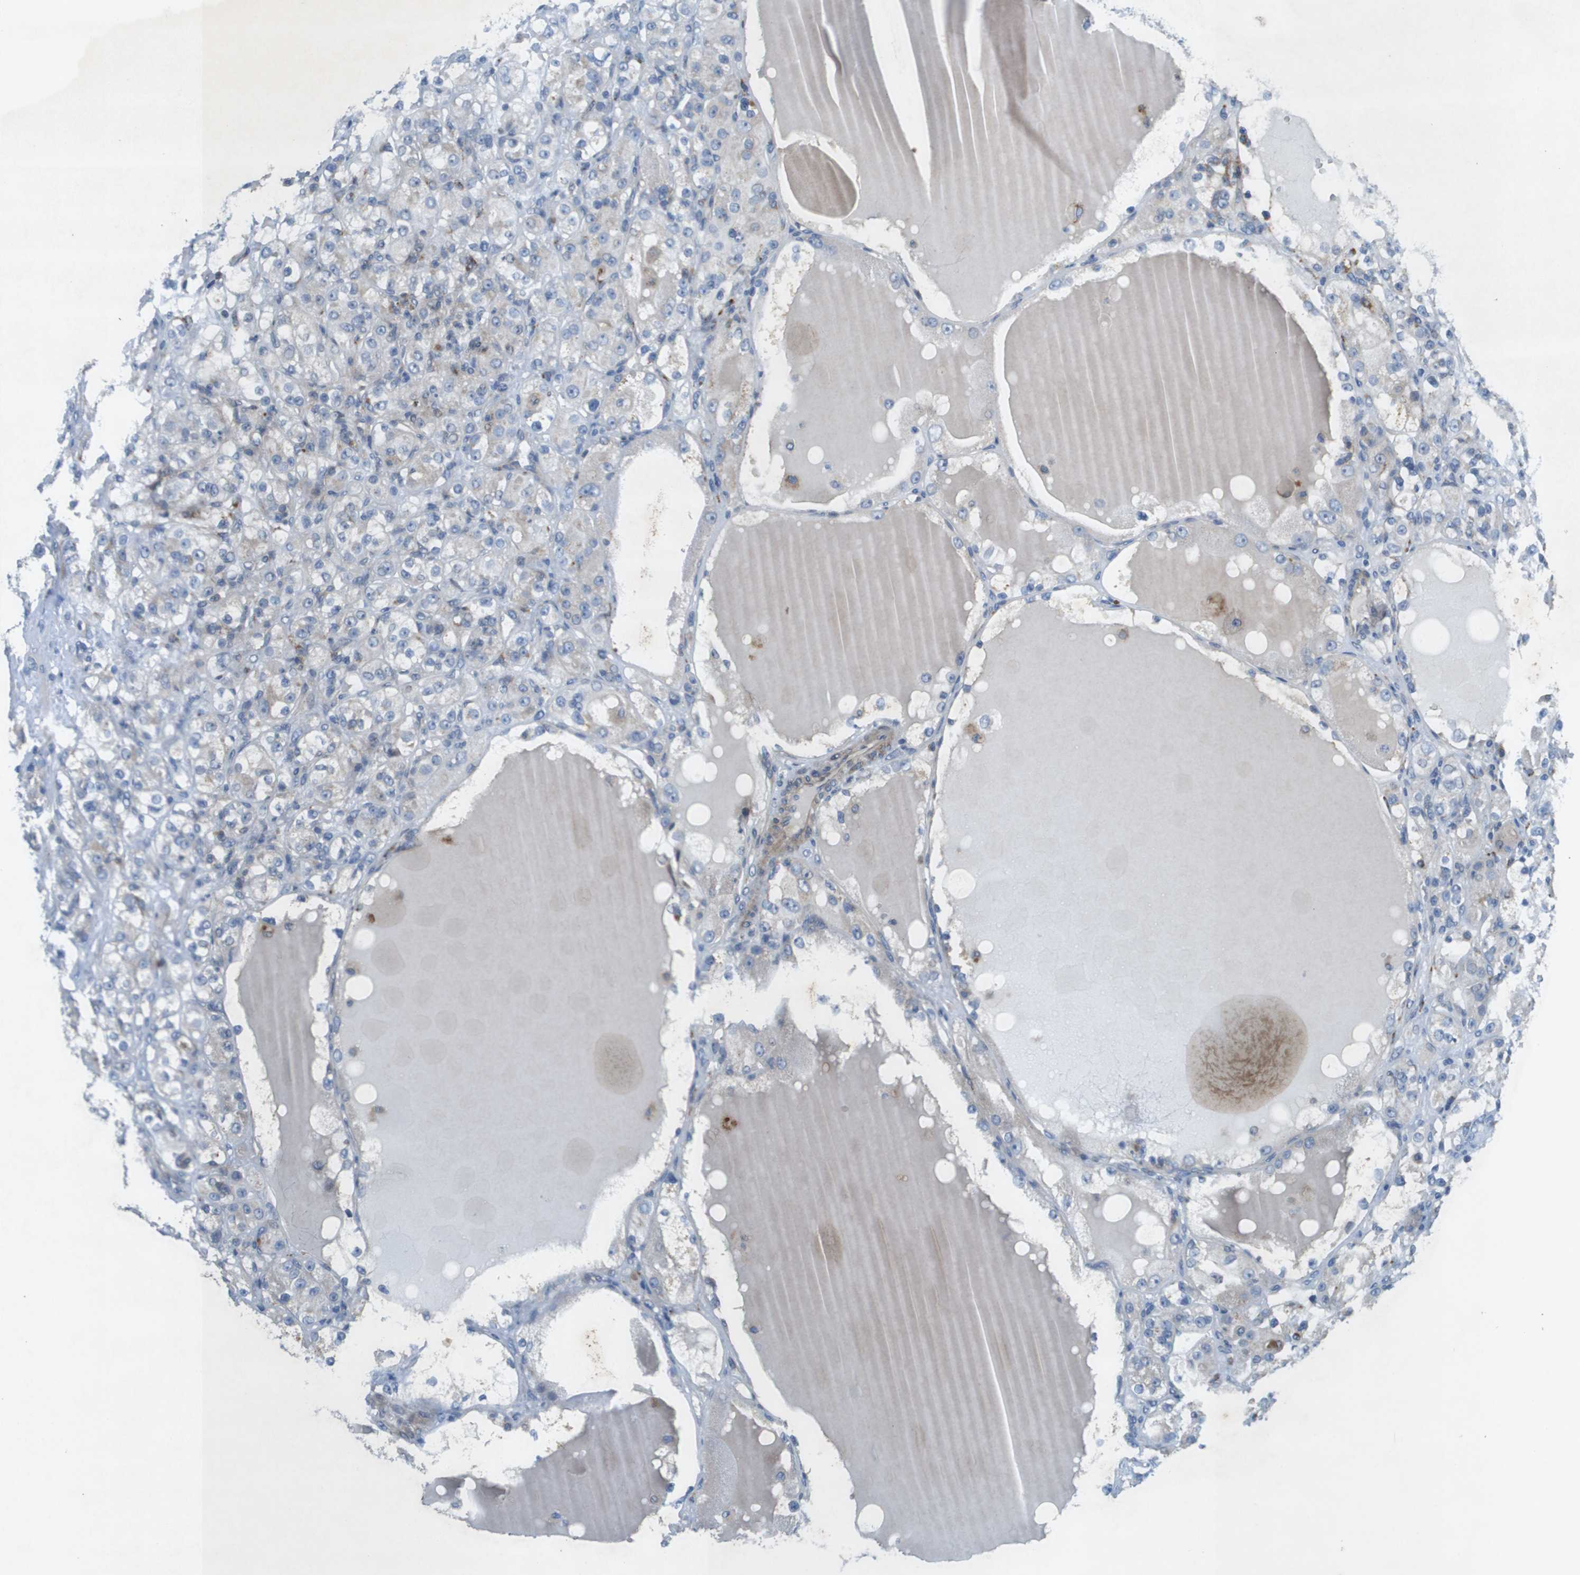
{"staining": {"intensity": "negative", "quantity": "none", "location": "none"}, "tissue": "renal cancer", "cell_type": "Tumor cells", "image_type": "cancer", "snomed": [{"axis": "morphology", "description": "Normal tissue, NOS"}, {"axis": "morphology", "description": "Adenocarcinoma, NOS"}, {"axis": "topography", "description": "Kidney"}], "caption": "A high-resolution image shows immunohistochemistry (IHC) staining of renal cancer, which shows no significant positivity in tumor cells.", "gene": "TYW1", "patient": {"sex": "male", "age": 61}}